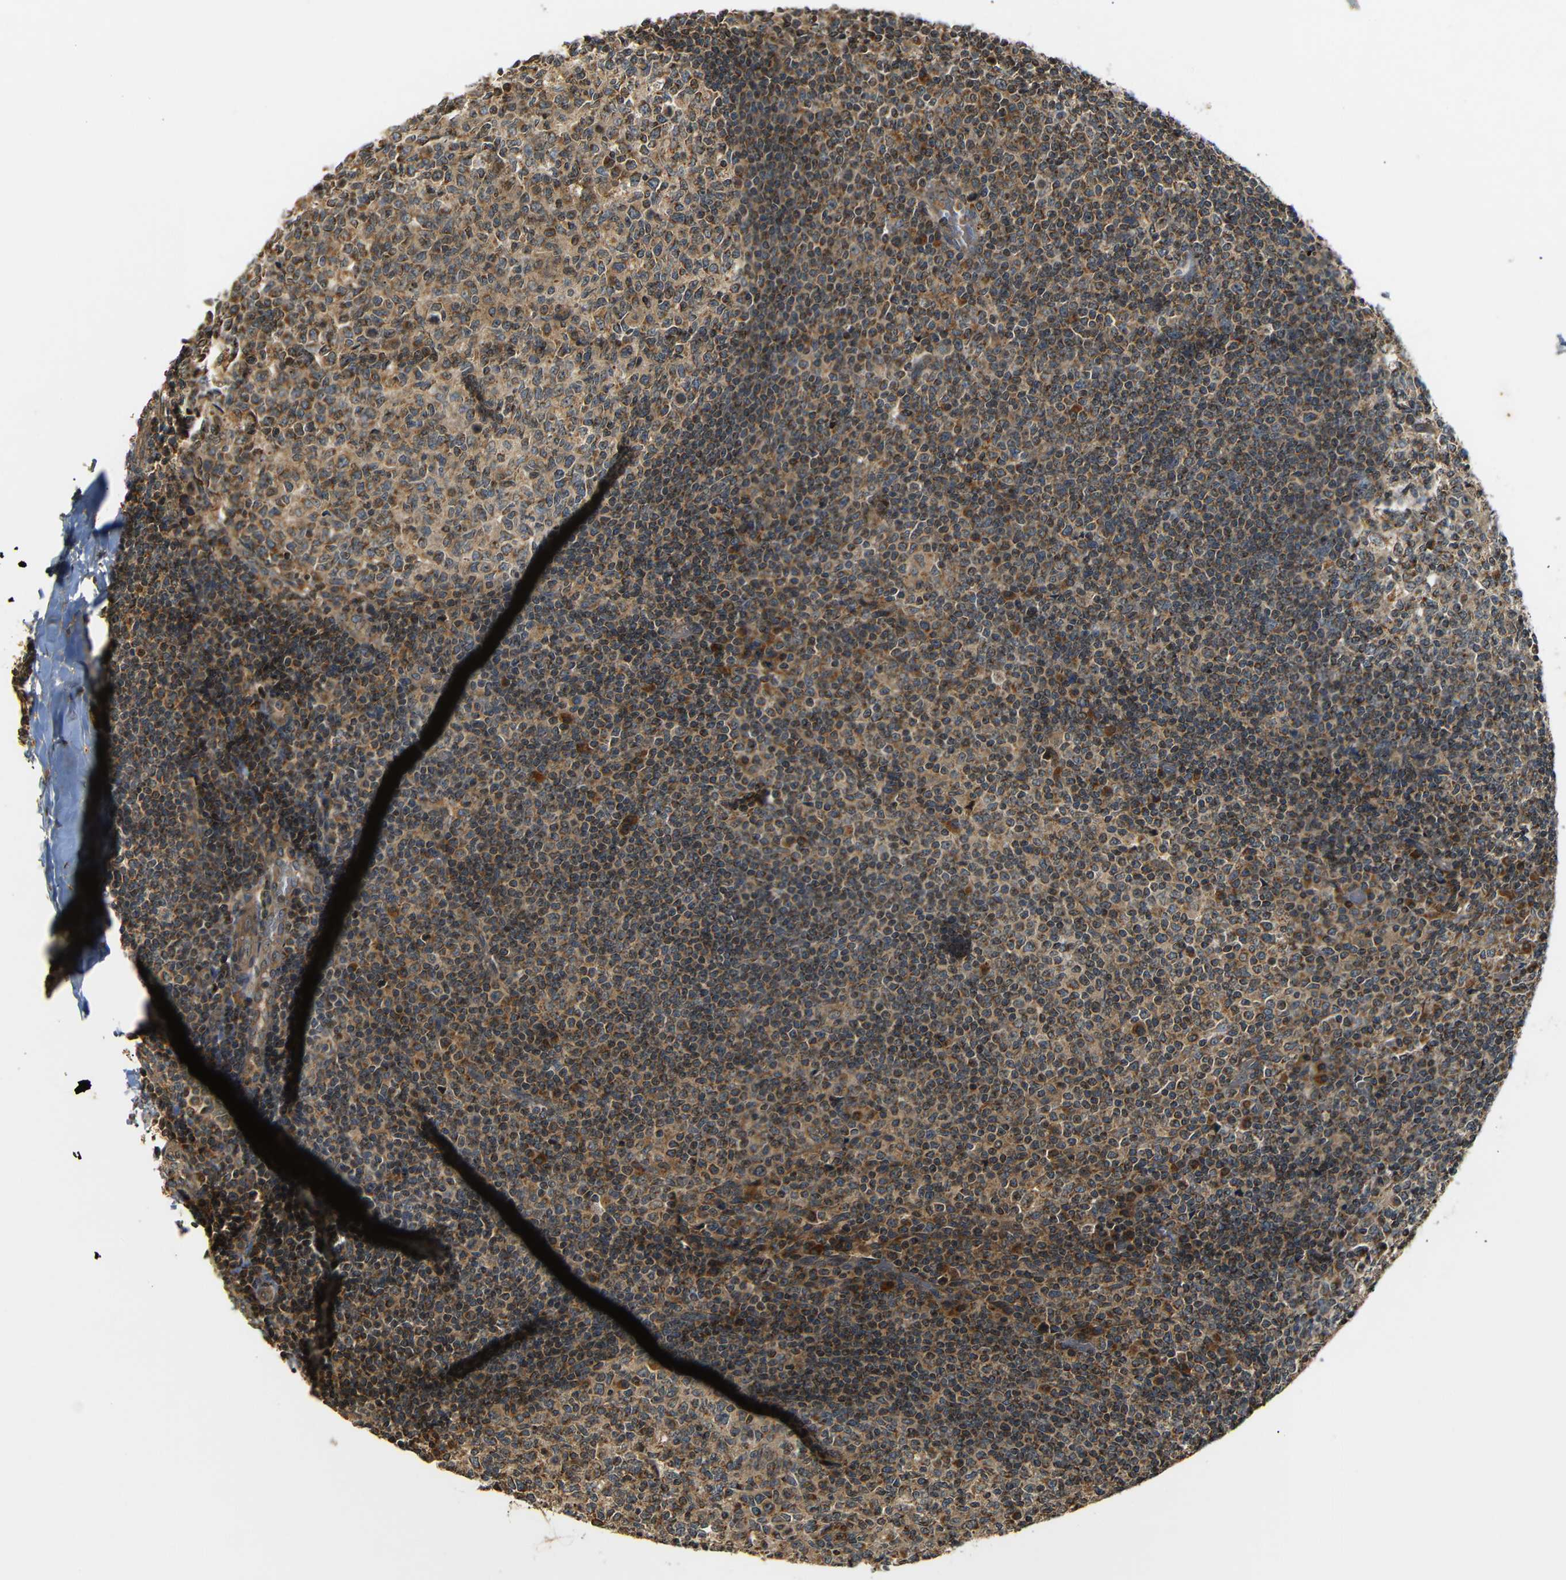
{"staining": {"intensity": "moderate", "quantity": ">75%", "location": "cytoplasmic/membranous"}, "tissue": "tonsil", "cell_type": "Germinal center cells", "image_type": "normal", "snomed": [{"axis": "morphology", "description": "Normal tissue, NOS"}, {"axis": "topography", "description": "Tonsil"}], "caption": "An image of tonsil stained for a protein shows moderate cytoplasmic/membranous brown staining in germinal center cells.", "gene": "TANK", "patient": {"sex": "female", "age": 19}}